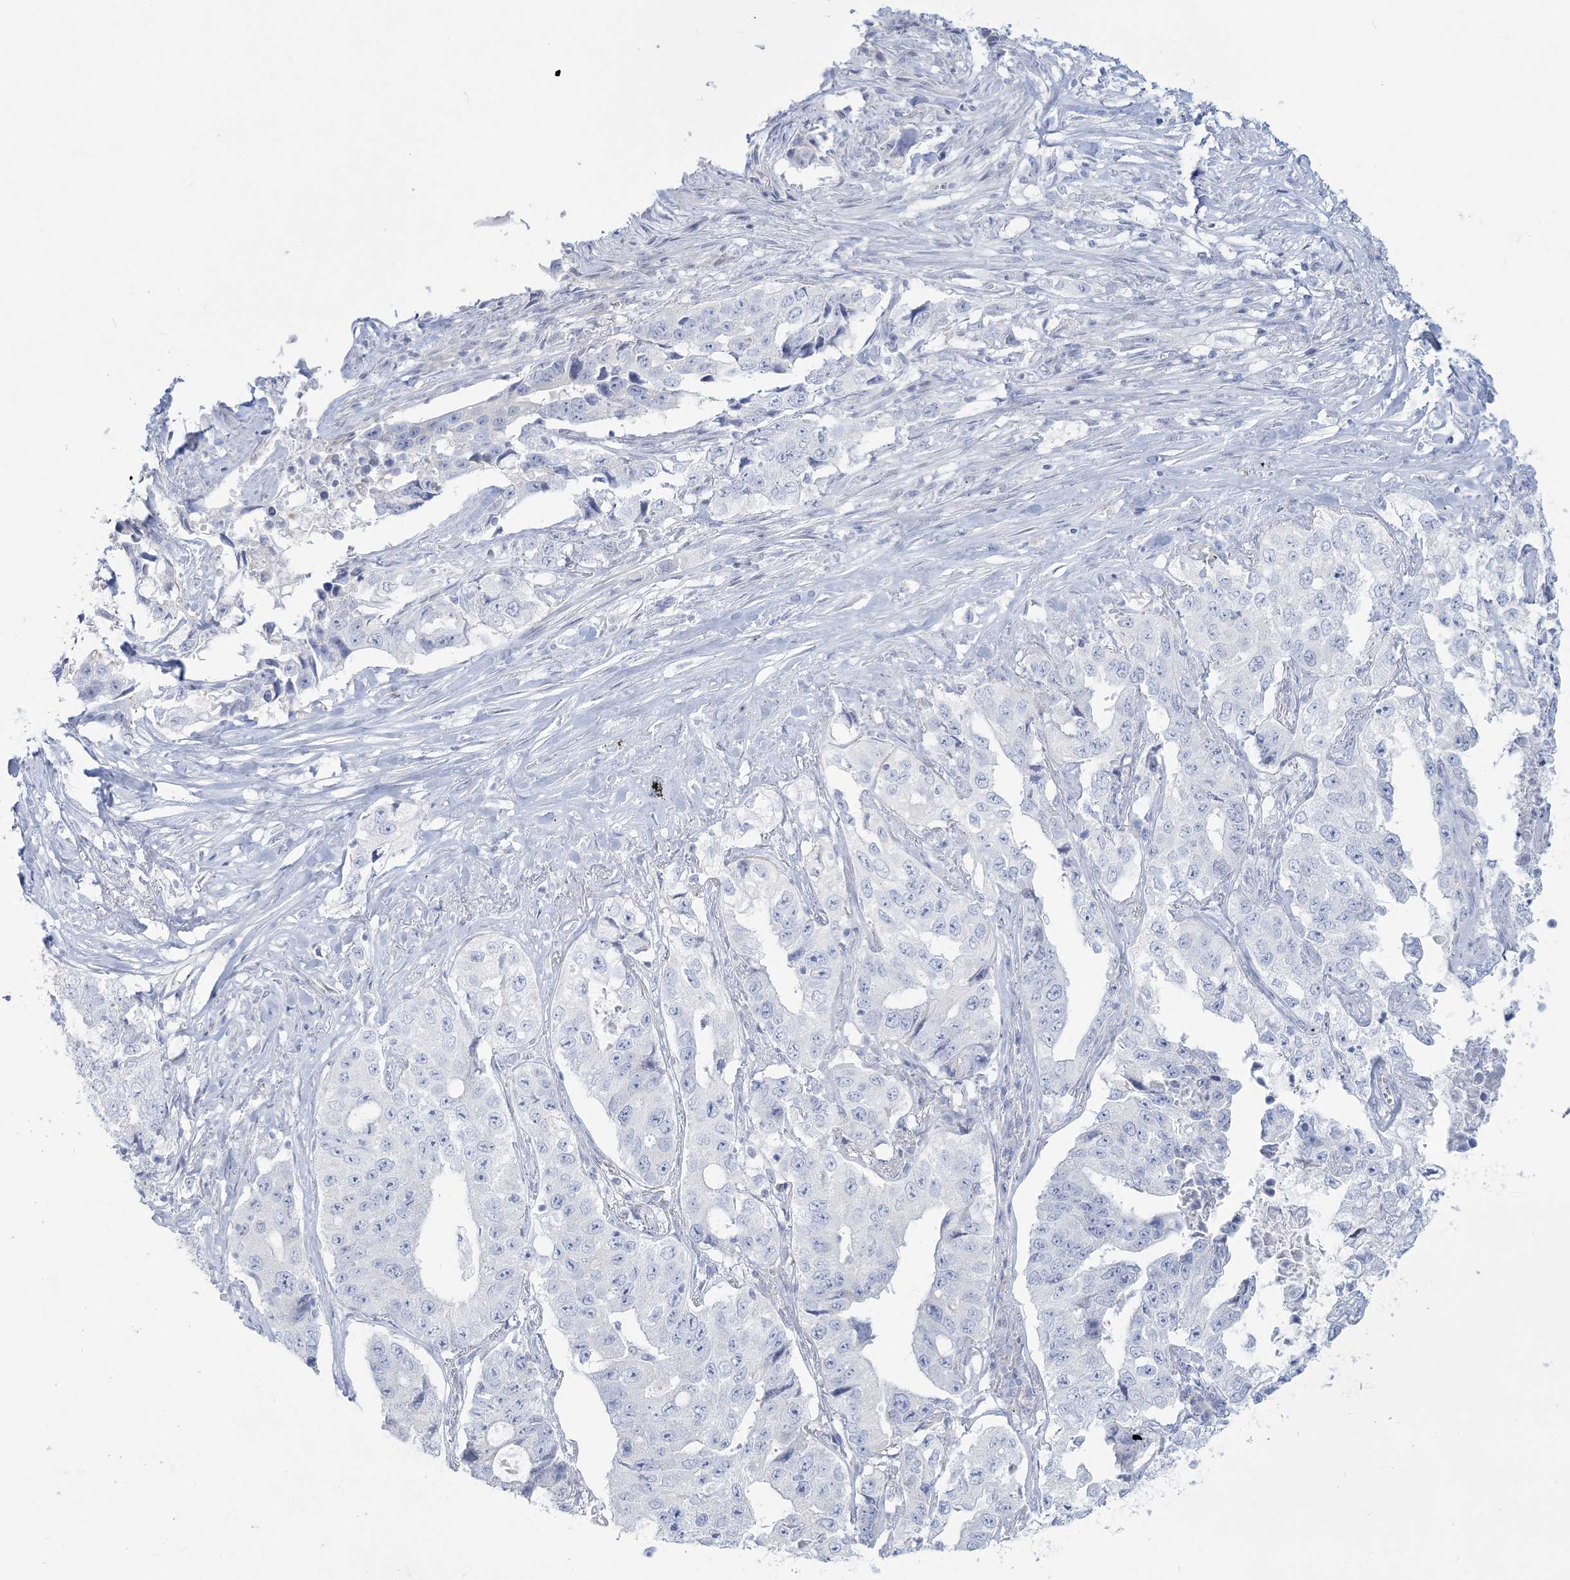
{"staining": {"intensity": "negative", "quantity": "none", "location": "none"}, "tissue": "lung cancer", "cell_type": "Tumor cells", "image_type": "cancer", "snomed": [{"axis": "morphology", "description": "Adenocarcinoma, NOS"}, {"axis": "topography", "description": "Lung"}], "caption": "The photomicrograph reveals no significant positivity in tumor cells of lung cancer. The staining was performed using DAB (3,3'-diaminobenzidine) to visualize the protein expression in brown, while the nuclei were stained in blue with hematoxylin (Magnification: 20x).", "gene": "ADGB", "patient": {"sex": "female", "age": 51}}